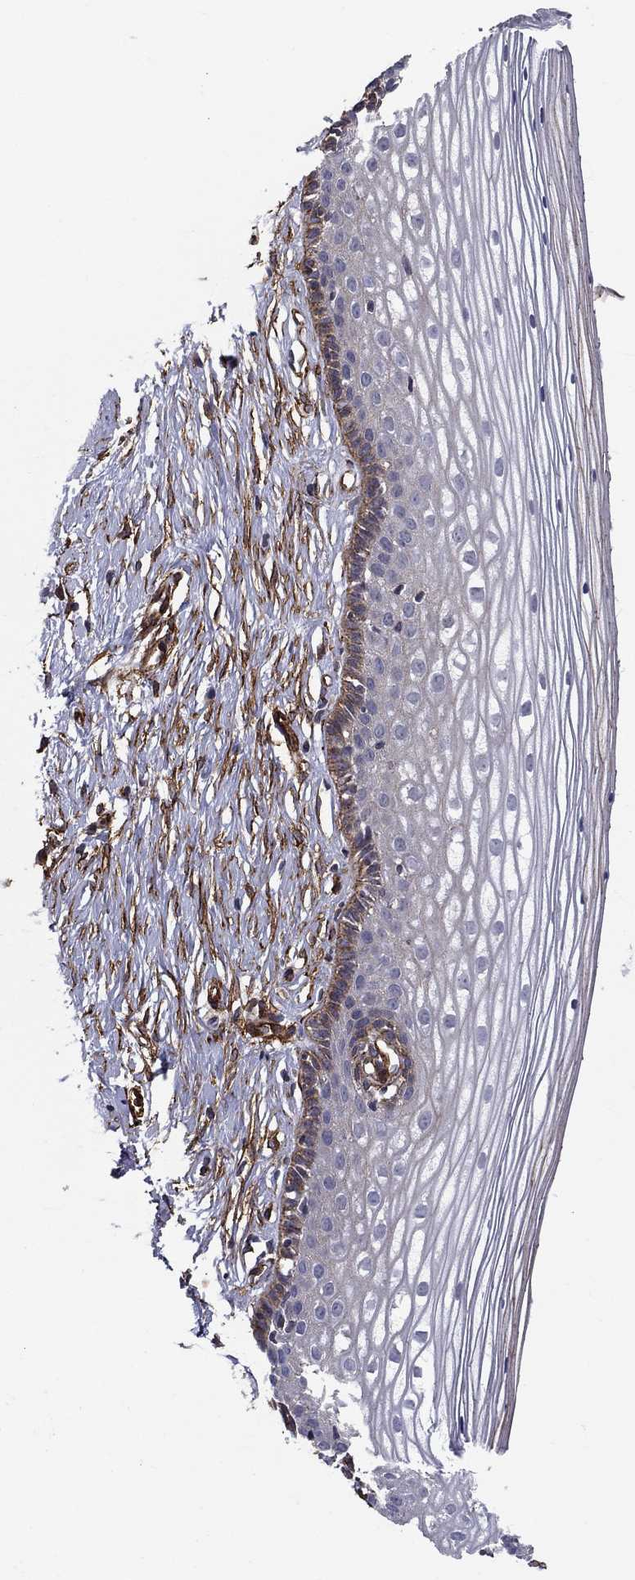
{"staining": {"intensity": "negative", "quantity": "none", "location": "none"}, "tissue": "cervix", "cell_type": "Glandular cells", "image_type": "normal", "snomed": [{"axis": "morphology", "description": "Normal tissue, NOS"}, {"axis": "topography", "description": "Cervix"}], "caption": "A high-resolution micrograph shows immunohistochemistry staining of normal cervix, which reveals no significant expression in glandular cells.", "gene": "SYNC", "patient": {"sex": "female", "age": 40}}